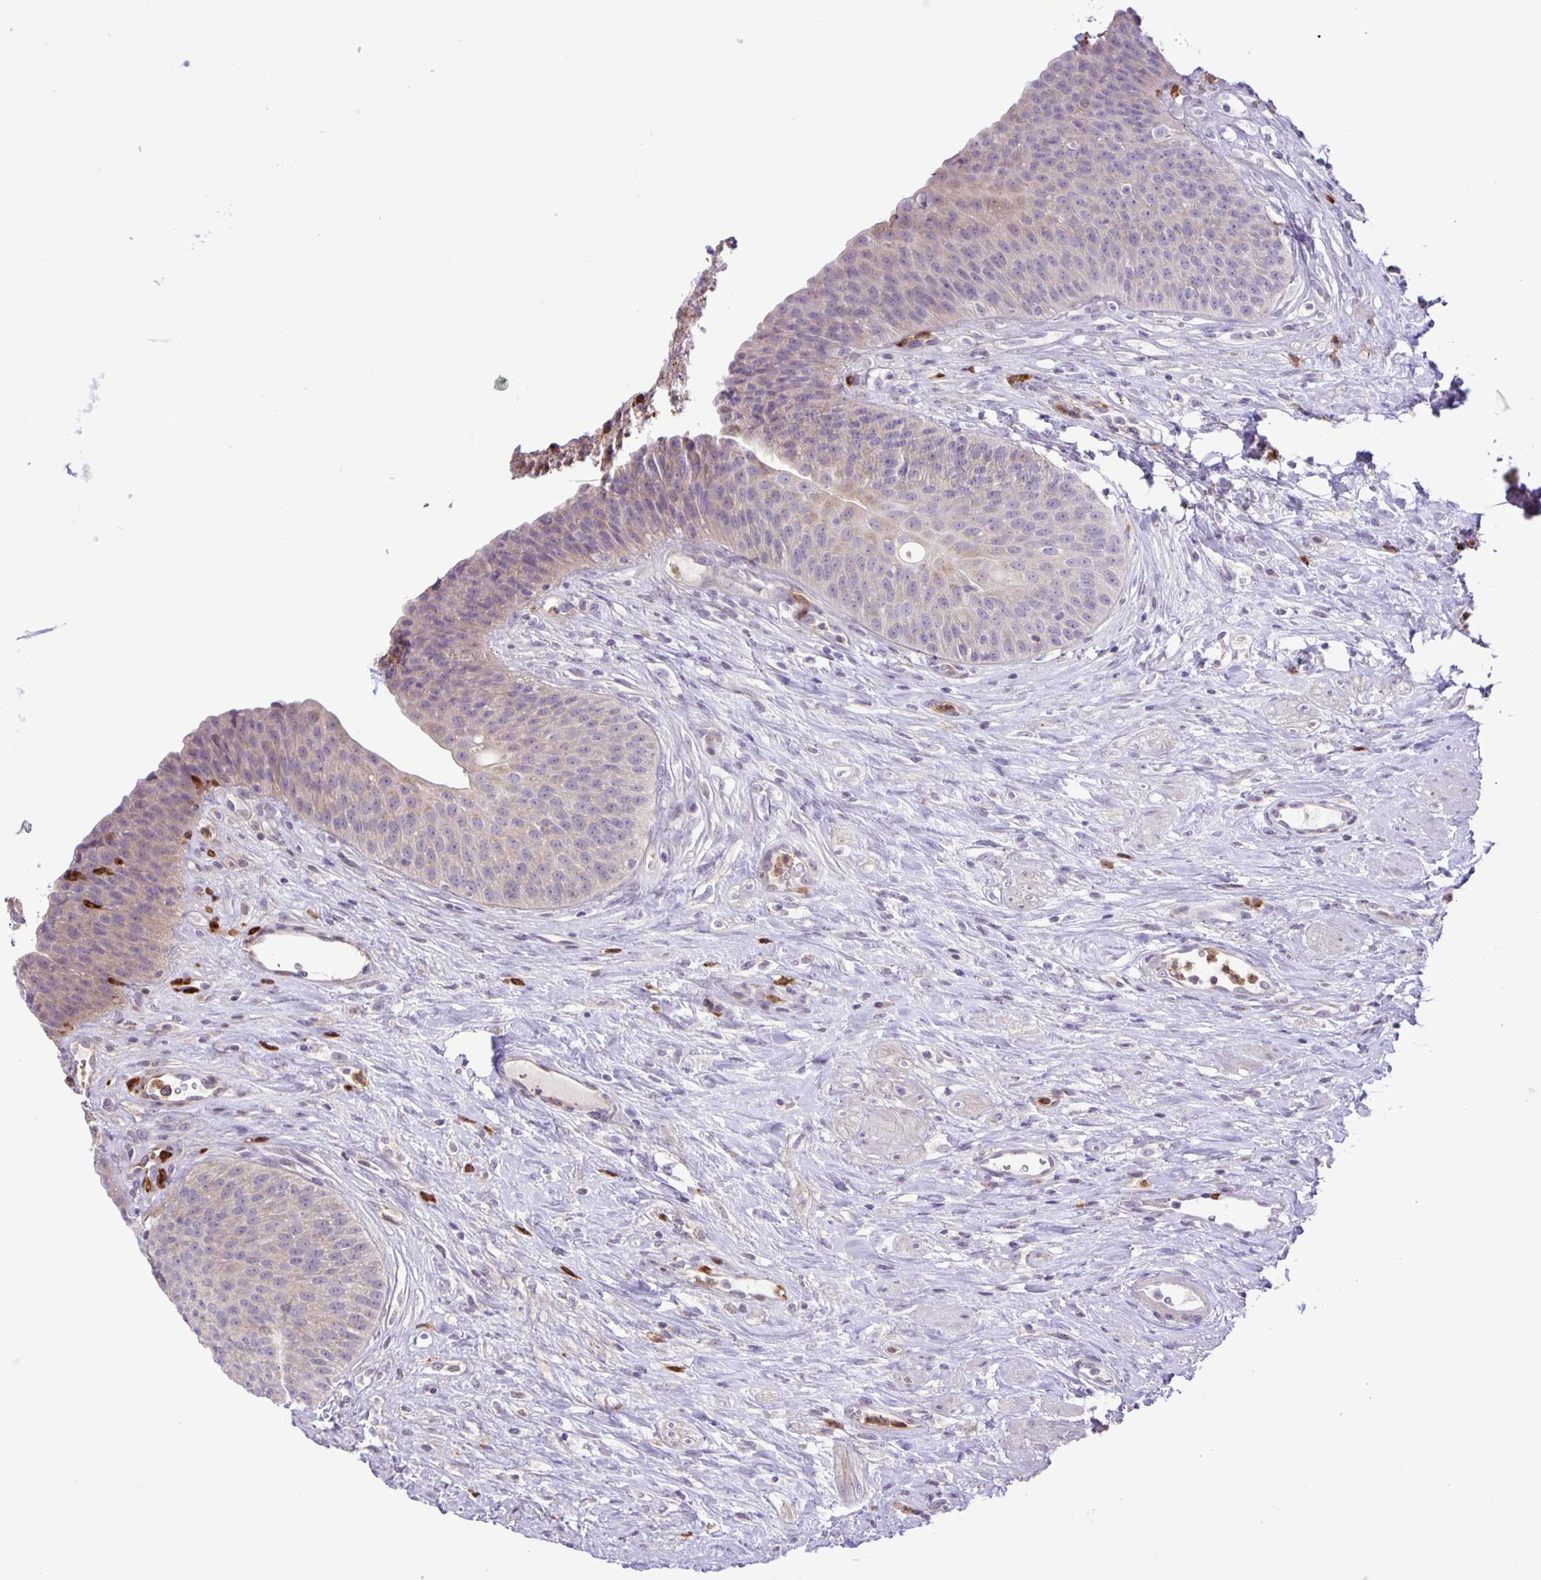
{"staining": {"intensity": "negative", "quantity": "none", "location": "none"}, "tissue": "urinary bladder", "cell_type": "Urothelial cells", "image_type": "normal", "snomed": [{"axis": "morphology", "description": "Normal tissue, NOS"}, {"axis": "topography", "description": "Urinary bladder"}], "caption": "The image reveals no significant expression in urothelial cells of urinary bladder. (IHC, brightfield microscopy, high magnification).", "gene": "ADCK1", "patient": {"sex": "female", "age": 56}}